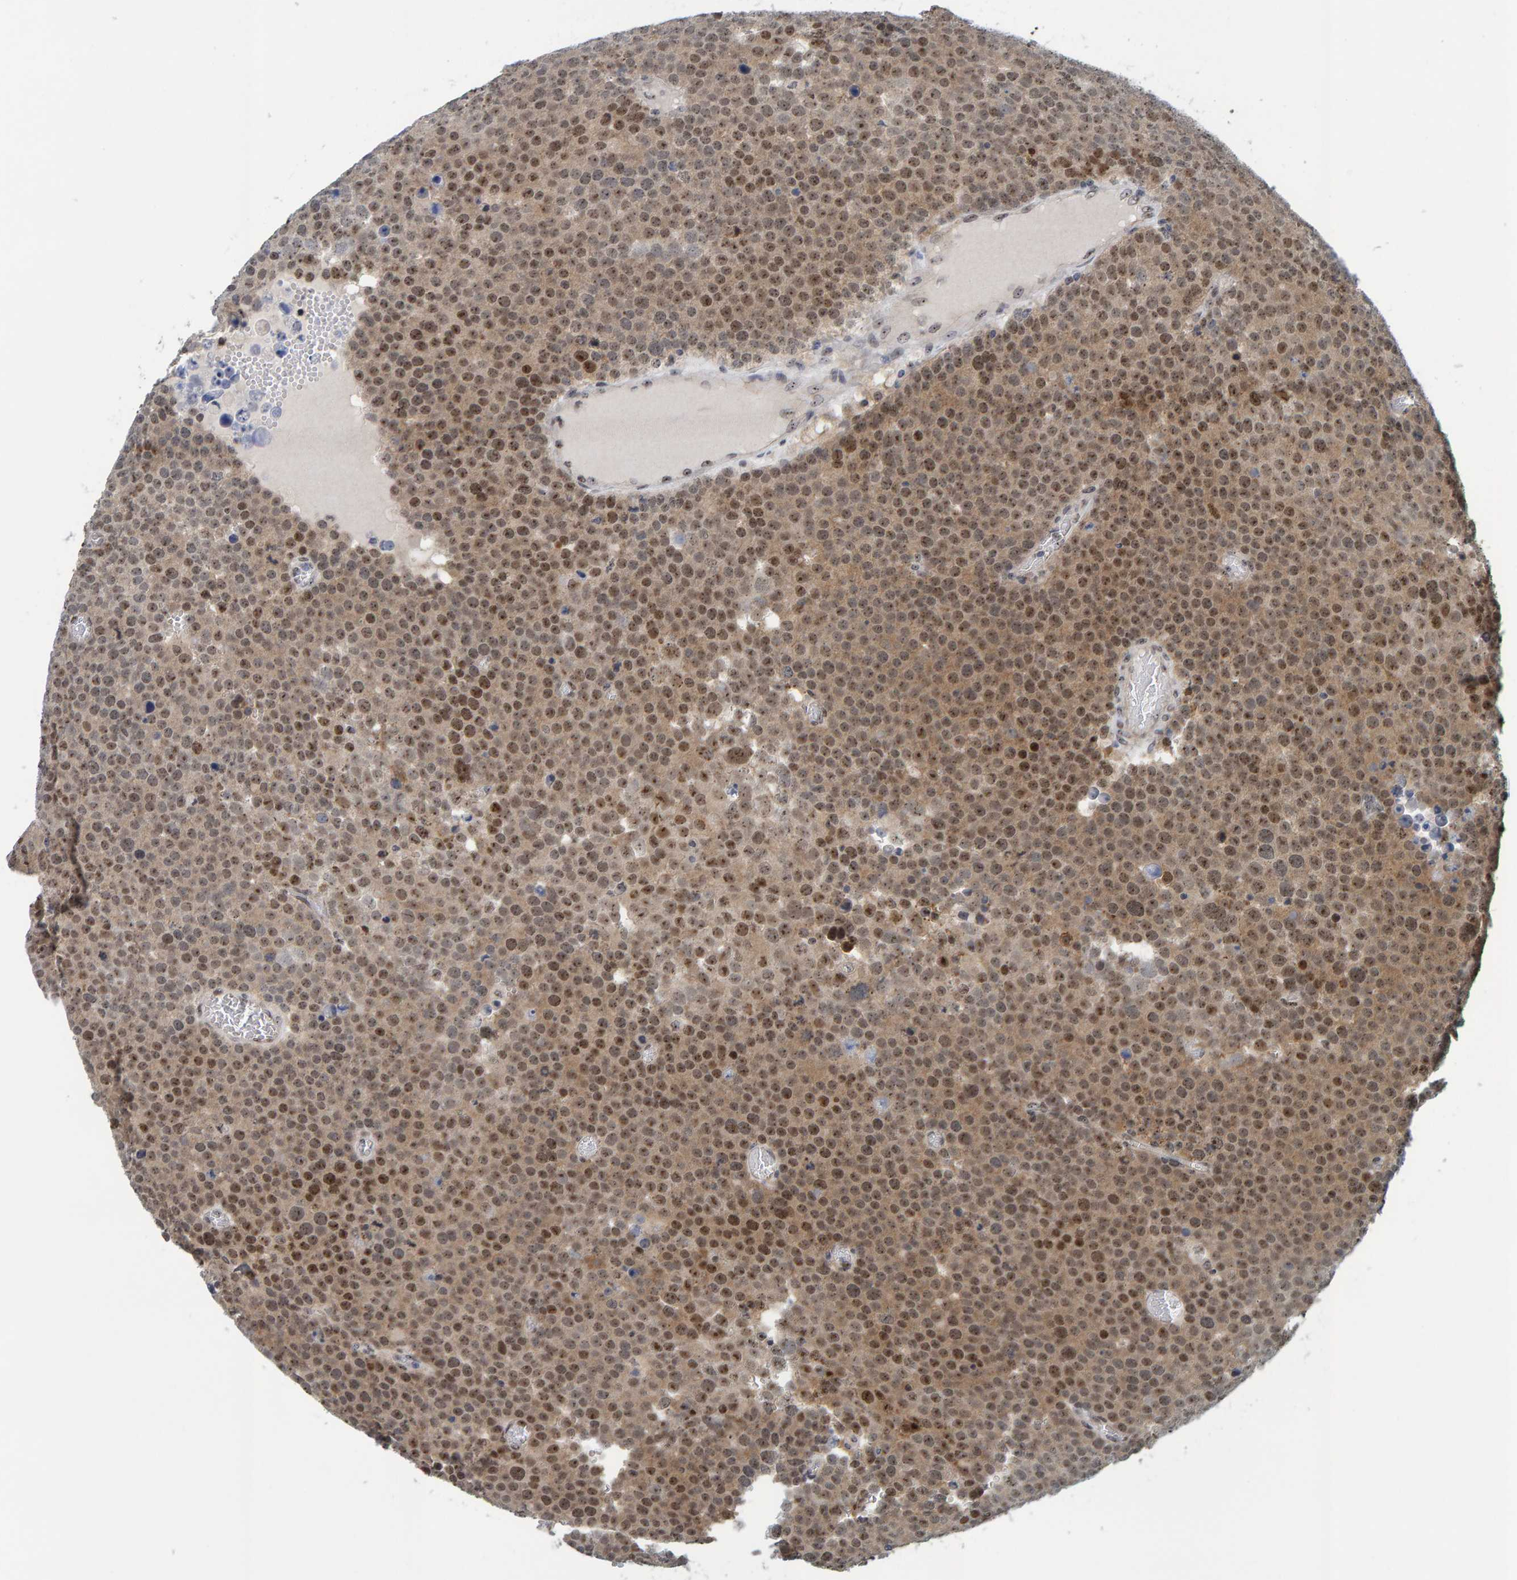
{"staining": {"intensity": "moderate", "quantity": ">75%", "location": "nuclear"}, "tissue": "testis cancer", "cell_type": "Tumor cells", "image_type": "cancer", "snomed": [{"axis": "morphology", "description": "Seminoma, NOS"}, {"axis": "topography", "description": "Testis"}], "caption": "Immunohistochemical staining of testis seminoma exhibits moderate nuclear protein positivity in about >75% of tumor cells.", "gene": "POLR1E", "patient": {"sex": "male", "age": 71}}